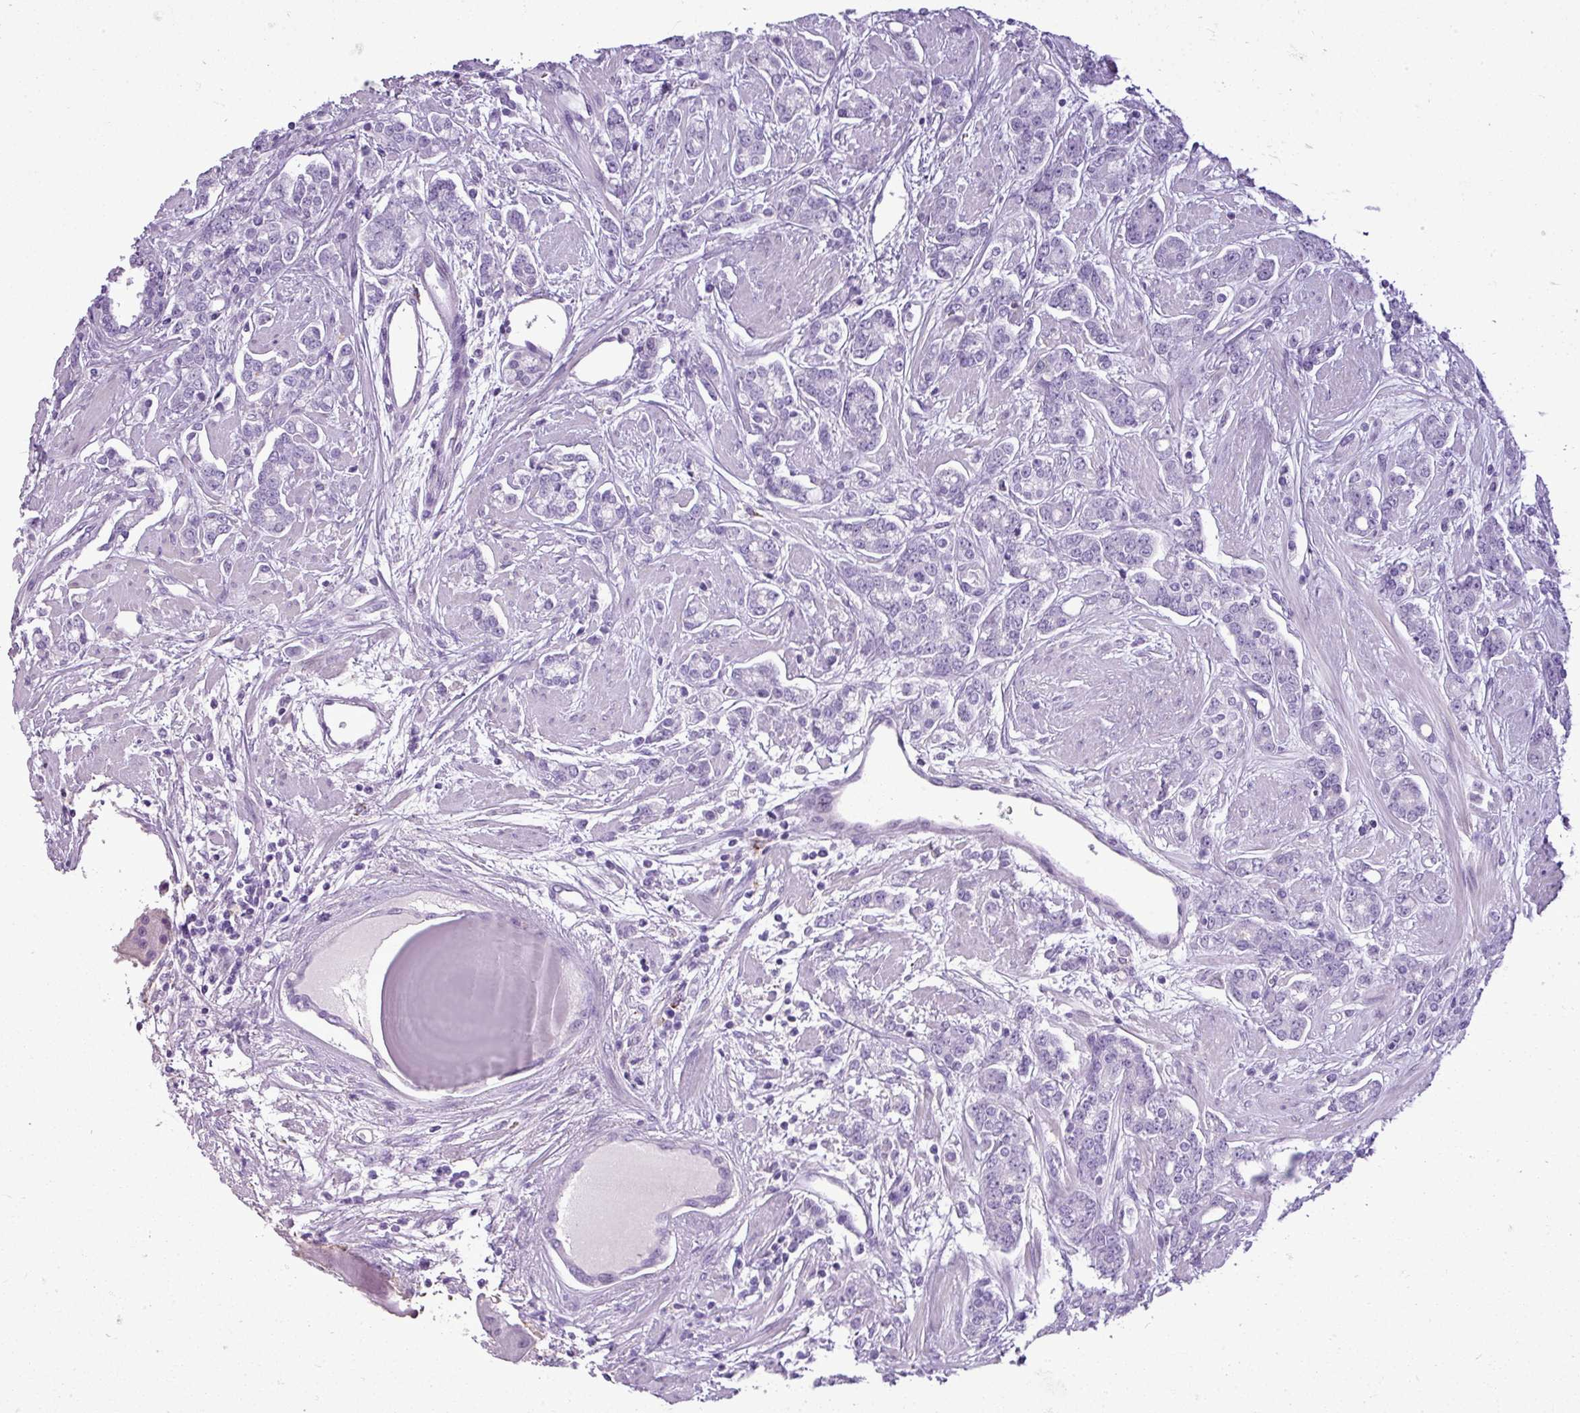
{"staining": {"intensity": "negative", "quantity": "none", "location": "none"}, "tissue": "prostate cancer", "cell_type": "Tumor cells", "image_type": "cancer", "snomed": [{"axis": "morphology", "description": "Adenocarcinoma, High grade"}, {"axis": "topography", "description": "Prostate"}], "caption": "Micrograph shows no significant protein expression in tumor cells of prostate adenocarcinoma (high-grade). (DAB (3,3'-diaminobenzidine) immunohistochemistry (IHC), high magnification).", "gene": "RBMXL2", "patient": {"sex": "male", "age": 62}}